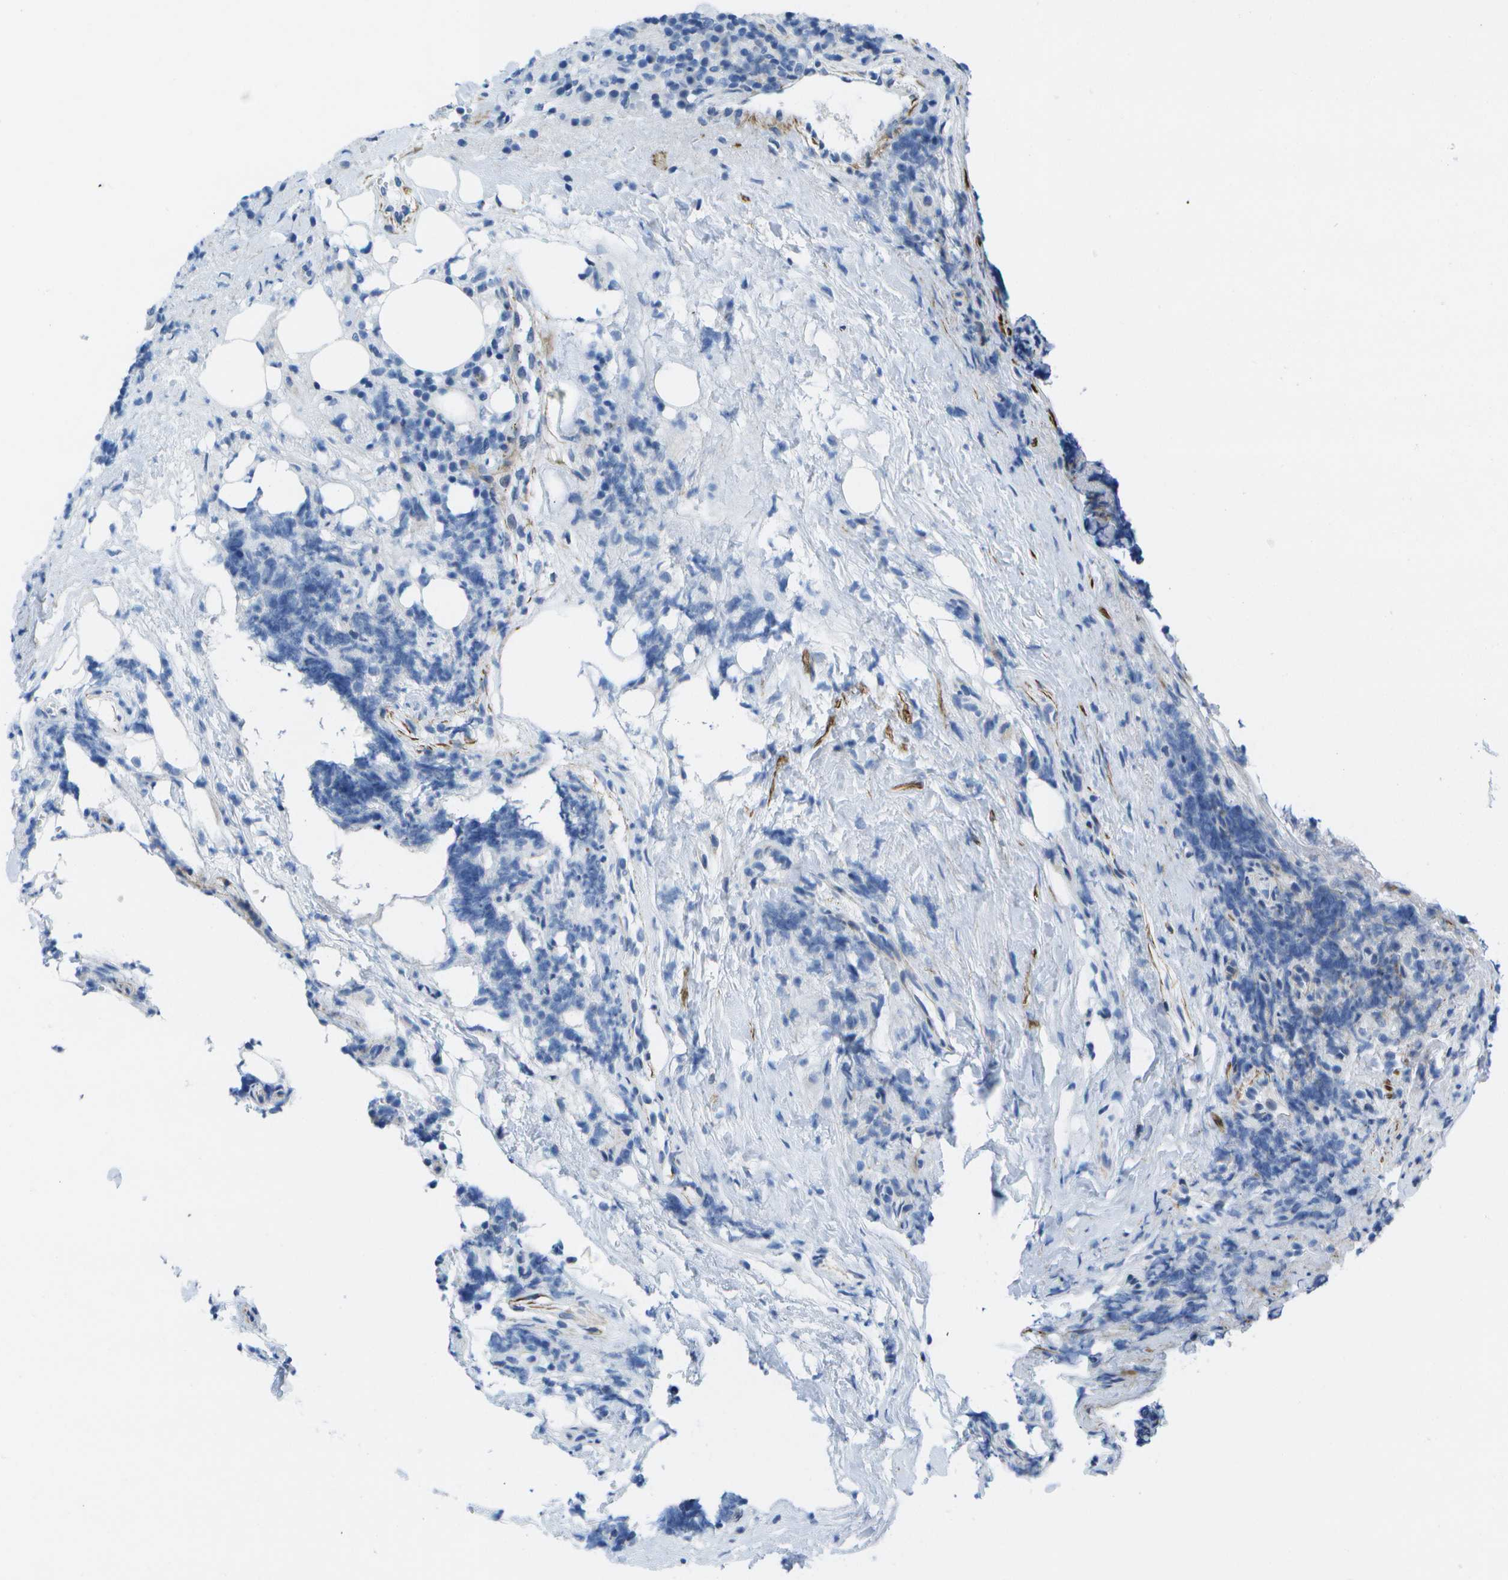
{"staining": {"intensity": "negative", "quantity": "none", "location": "none"}, "tissue": "lymphoma", "cell_type": "Tumor cells", "image_type": "cancer", "snomed": [{"axis": "morphology", "description": "Malignant lymphoma, non-Hodgkin's type, High grade"}, {"axis": "topography", "description": "Lymph node"}], "caption": "High power microscopy micrograph of an IHC image of high-grade malignant lymphoma, non-Hodgkin's type, revealing no significant expression in tumor cells.", "gene": "ADGRG6", "patient": {"sex": "female", "age": 76}}